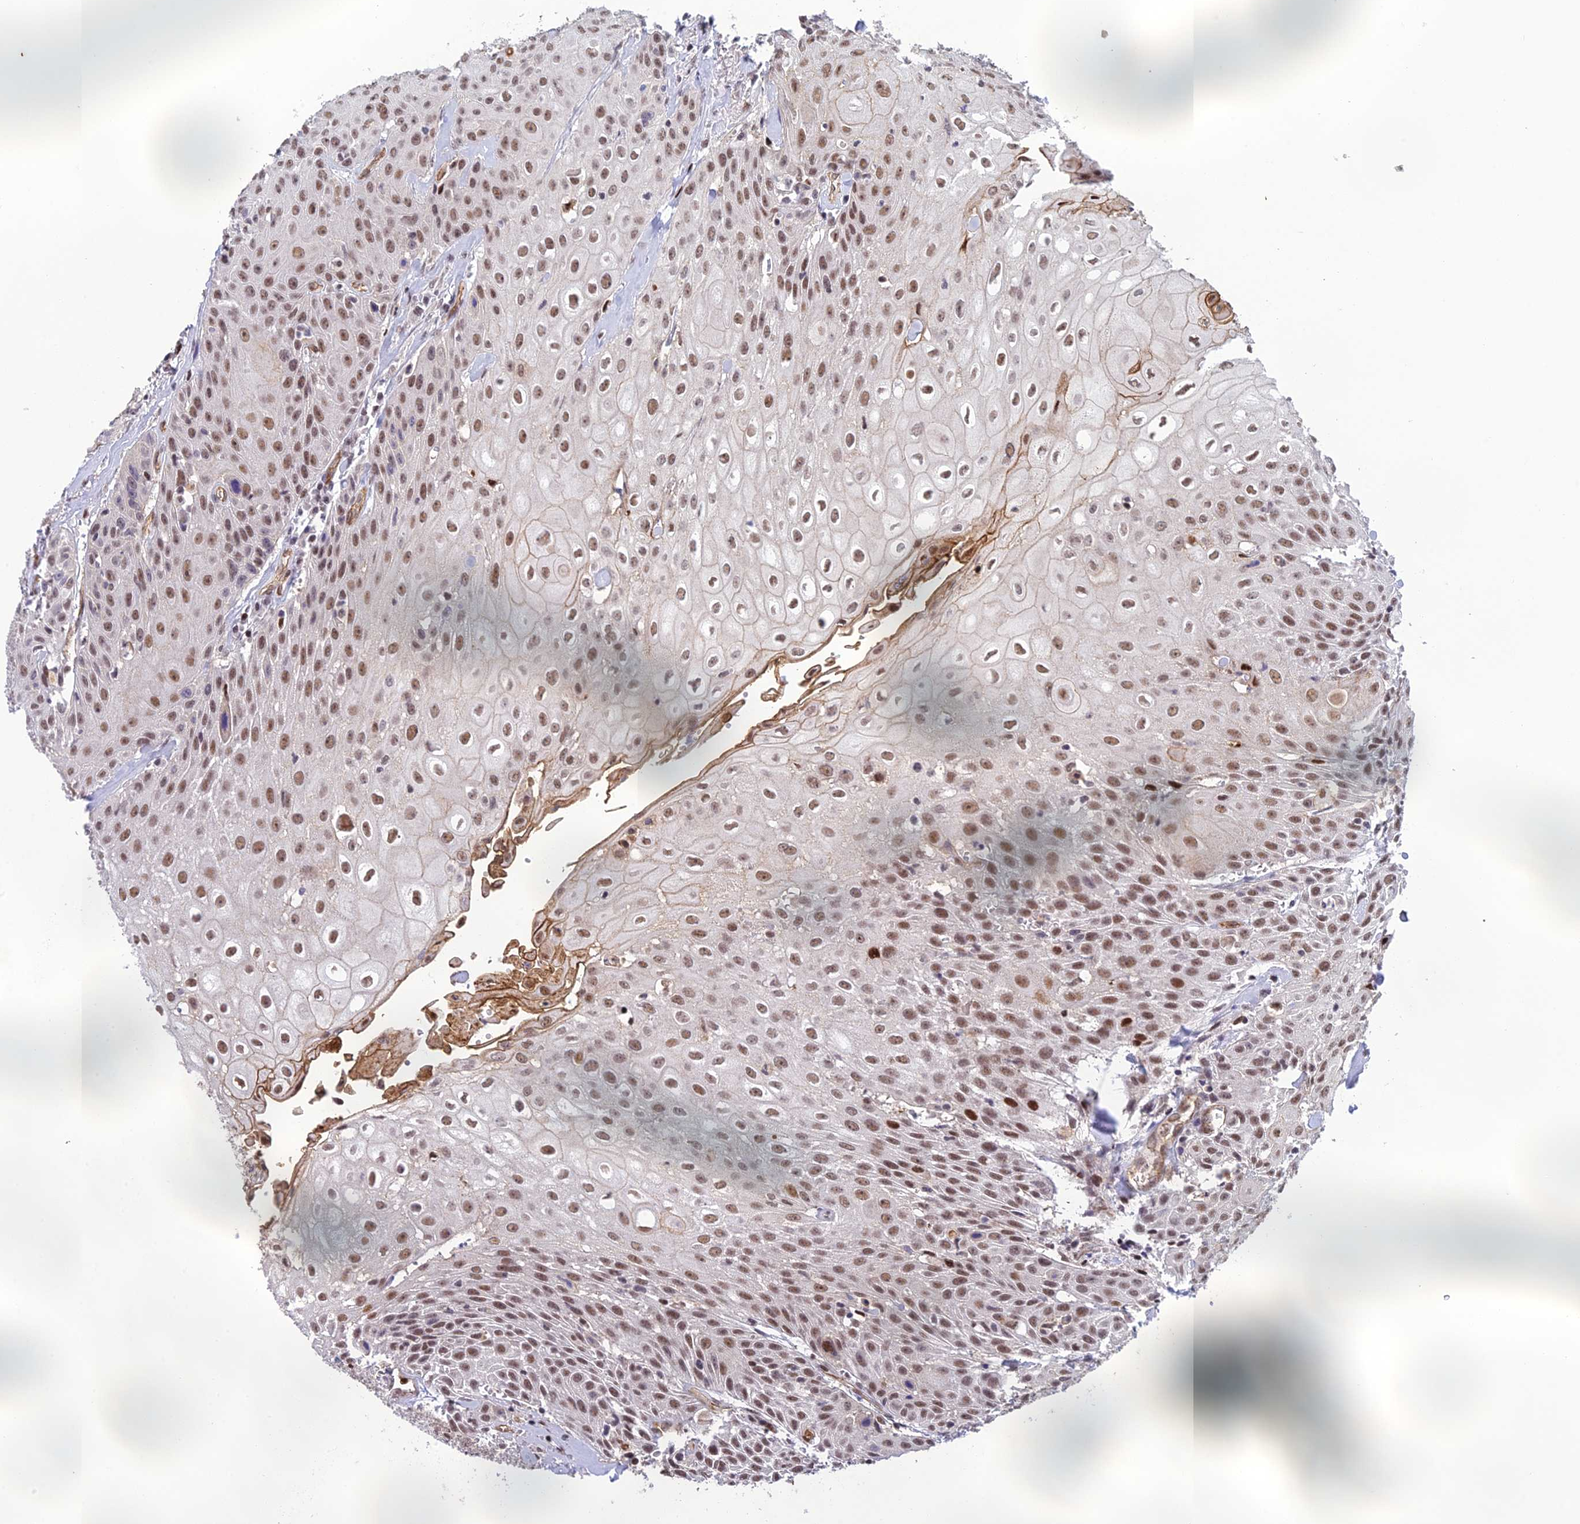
{"staining": {"intensity": "moderate", "quantity": ">75%", "location": "nuclear"}, "tissue": "head and neck cancer", "cell_type": "Tumor cells", "image_type": "cancer", "snomed": [{"axis": "morphology", "description": "Squamous cell carcinoma, NOS"}, {"axis": "topography", "description": "Oral tissue"}, {"axis": "topography", "description": "Head-Neck"}], "caption": "Immunohistochemistry (IHC) of human head and neck cancer (squamous cell carcinoma) displays medium levels of moderate nuclear expression in approximately >75% of tumor cells. (IHC, brightfield microscopy, high magnification).", "gene": "RANBP3", "patient": {"sex": "female", "age": 82}}